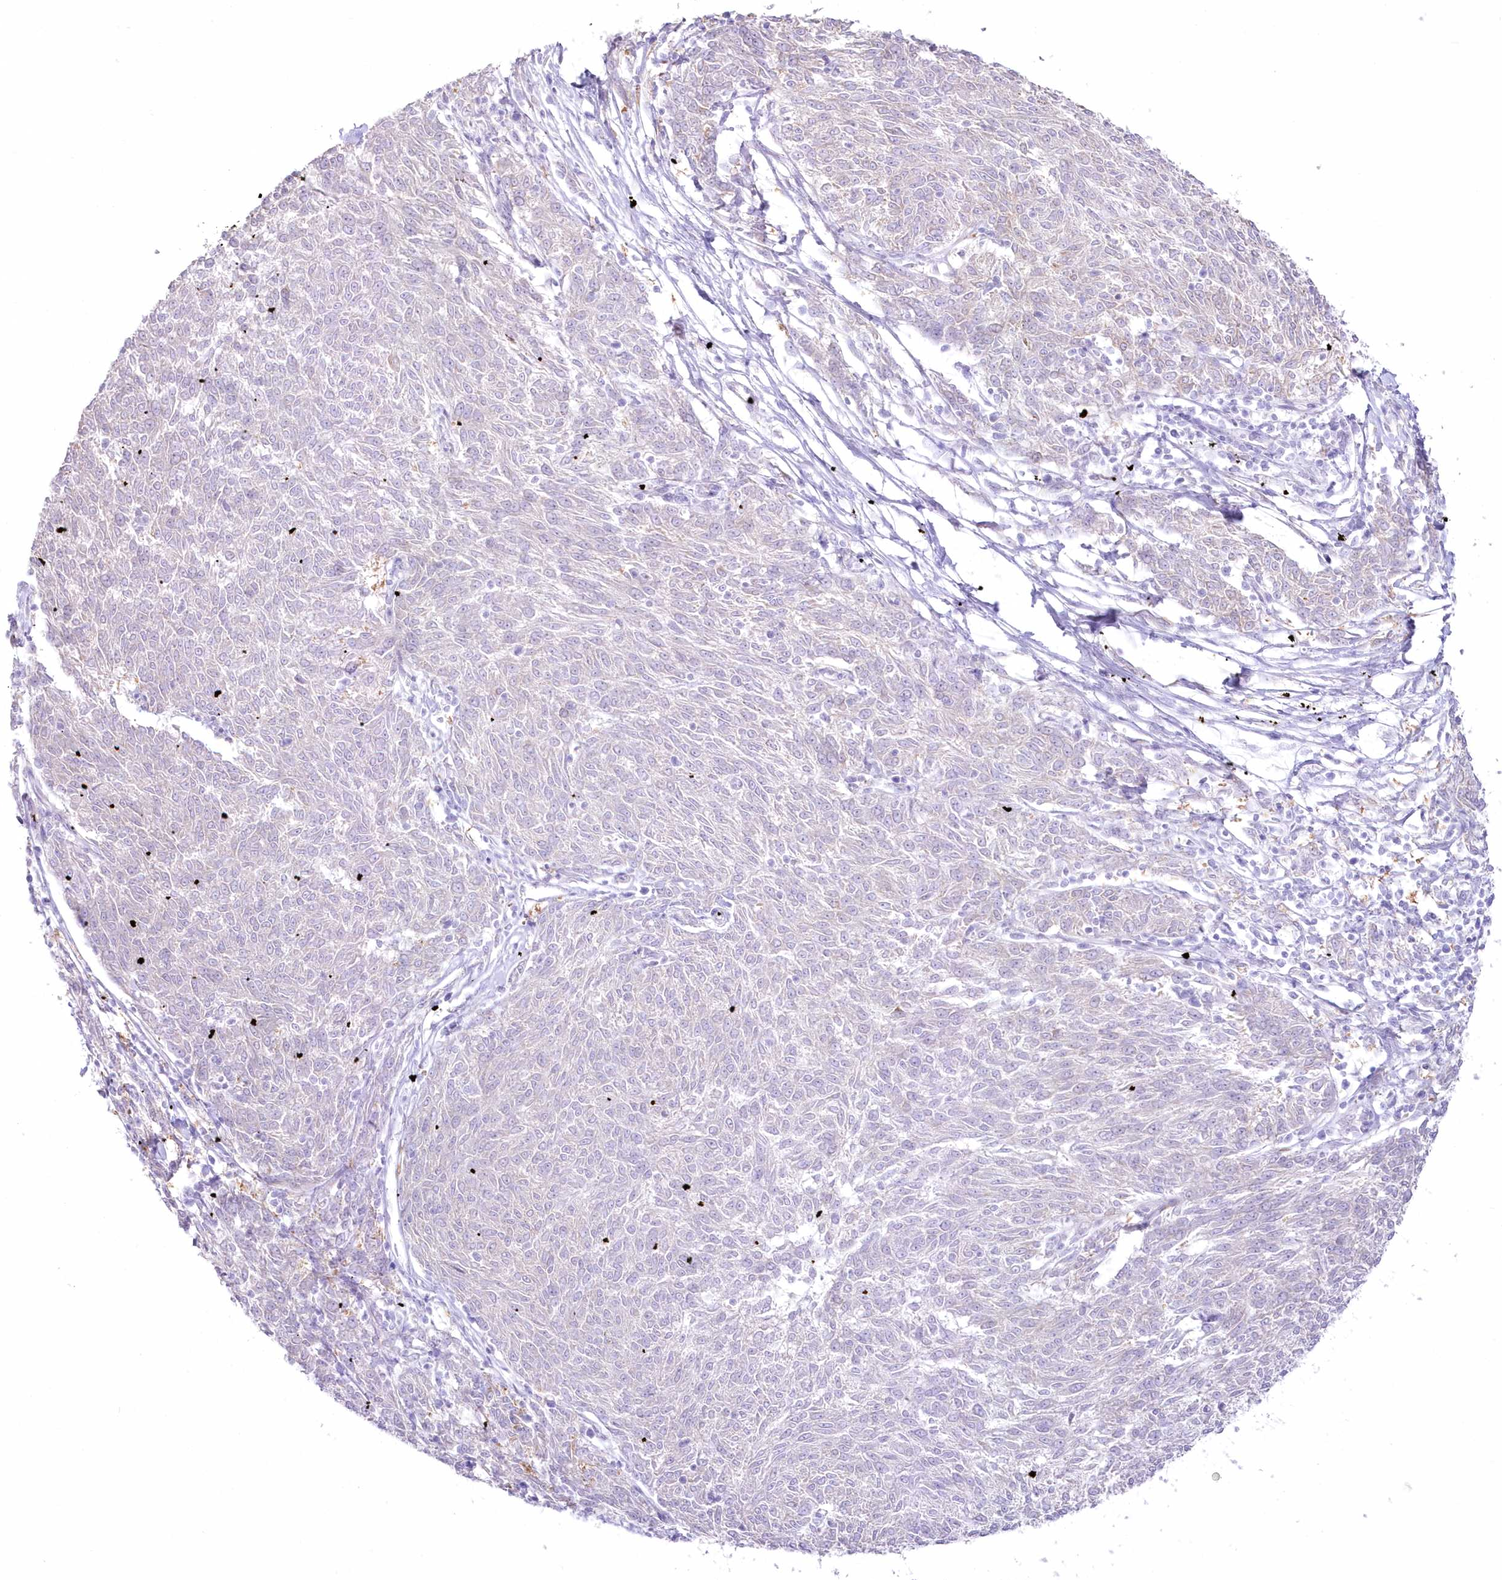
{"staining": {"intensity": "negative", "quantity": "none", "location": "none"}, "tissue": "melanoma", "cell_type": "Tumor cells", "image_type": "cancer", "snomed": [{"axis": "morphology", "description": "Malignant melanoma, NOS"}, {"axis": "topography", "description": "Skin"}], "caption": "Tumor cells are negative for brown protein staining in melanoma.", "gene": "ZNF843", "patient": {"sex": "female", "age": 72}}